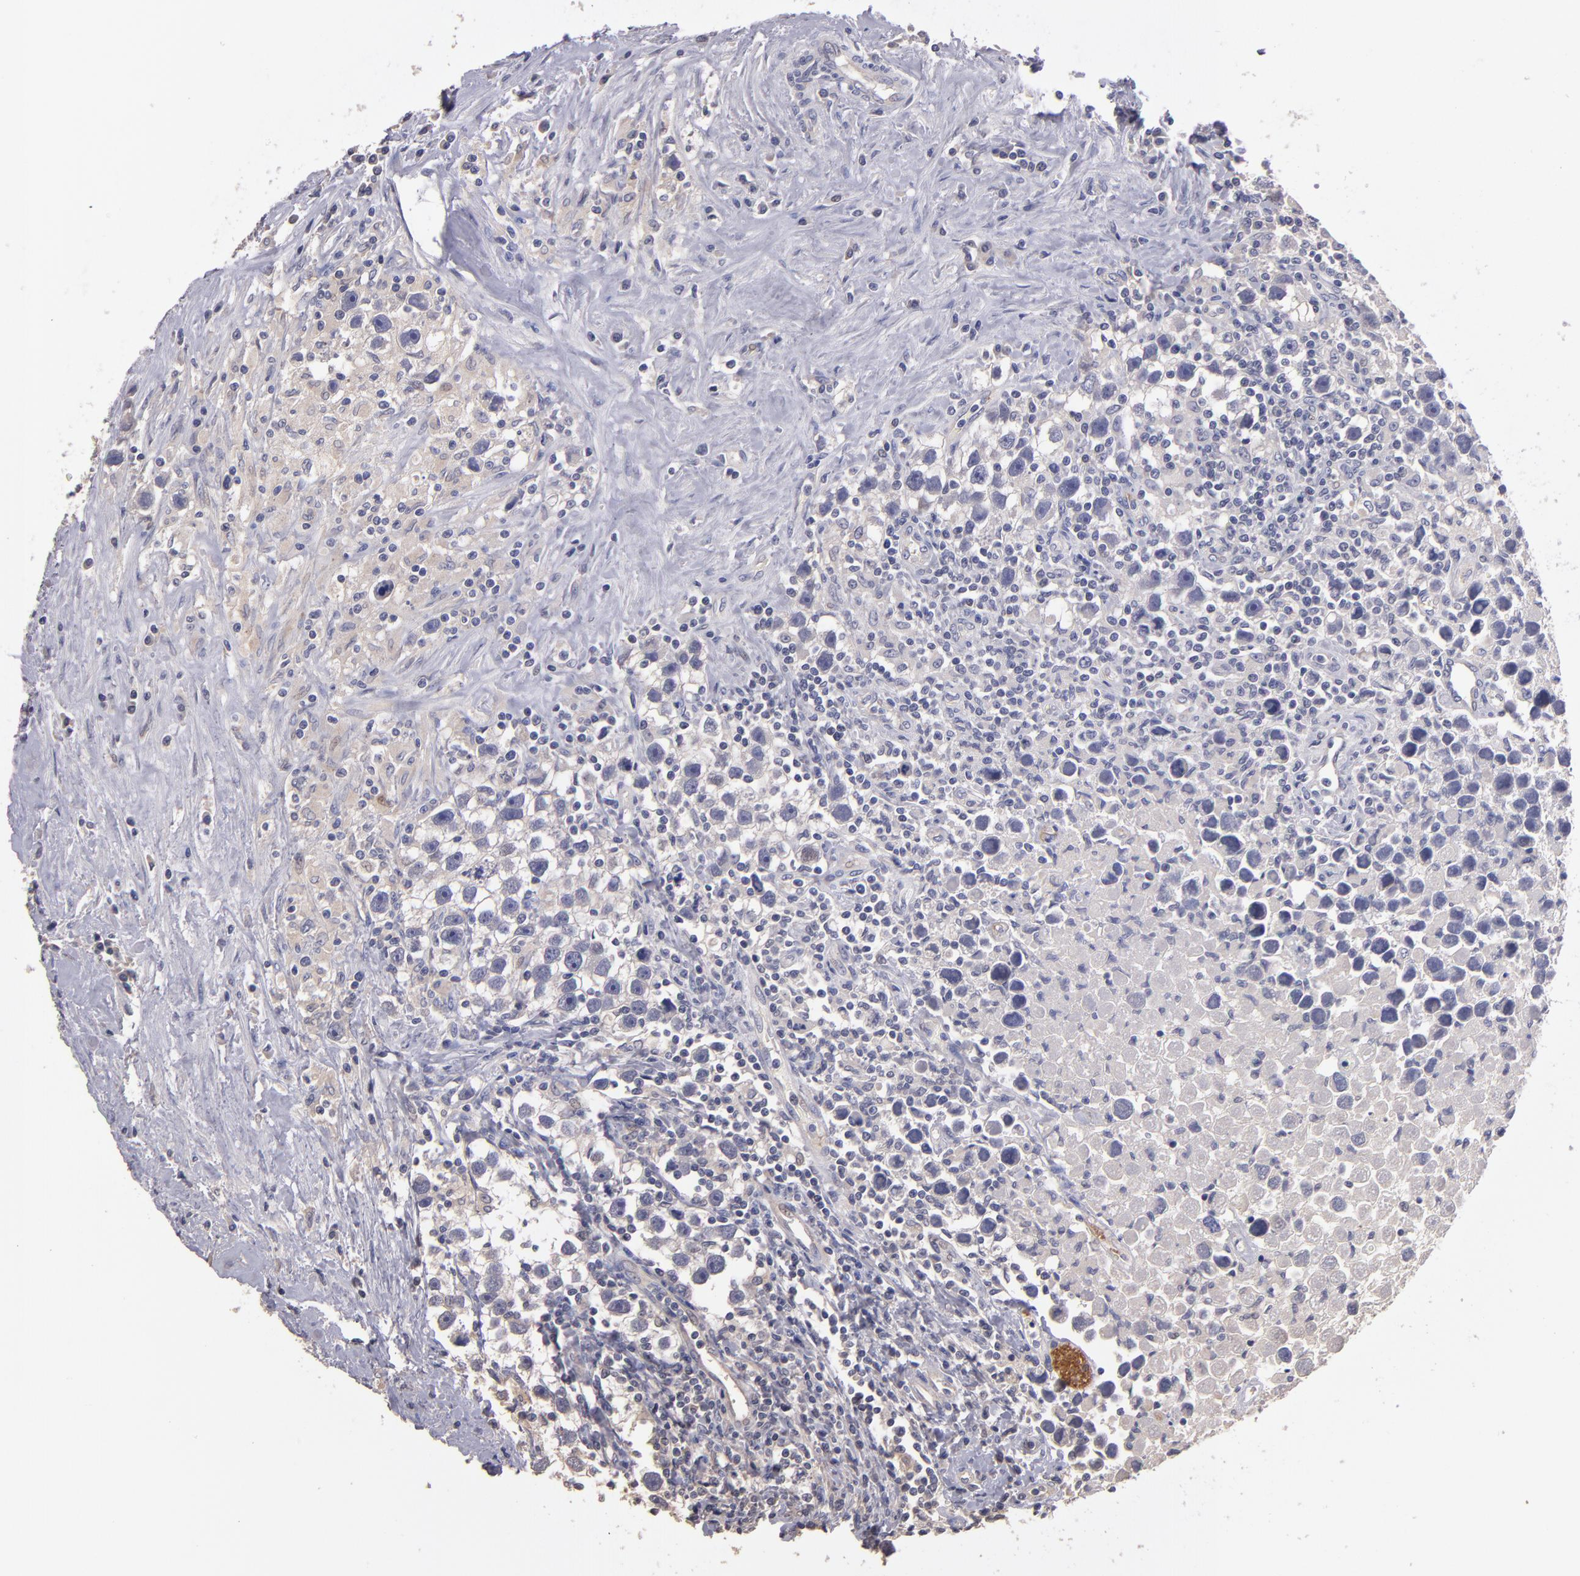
{"staining": {"intensity": "negative", "quantity": "none", "location": "none"}, "tissue": "testis cancer", "cell_type": "Tumor cells", "image_type": "cancer", "snomed": [{"axis": "morphology", "description": "Seminoma, NOS"}, {"axis": "topography", "description": "Testis"}], "caption": "DAB (3,3'-diaminobenzidine) immunohistochemical staining of testis cancer (seminoma) displays no significant positivity in tumor cells.", "gene": "GNAZ", "patient": {"sex": "male", "age": 43}}